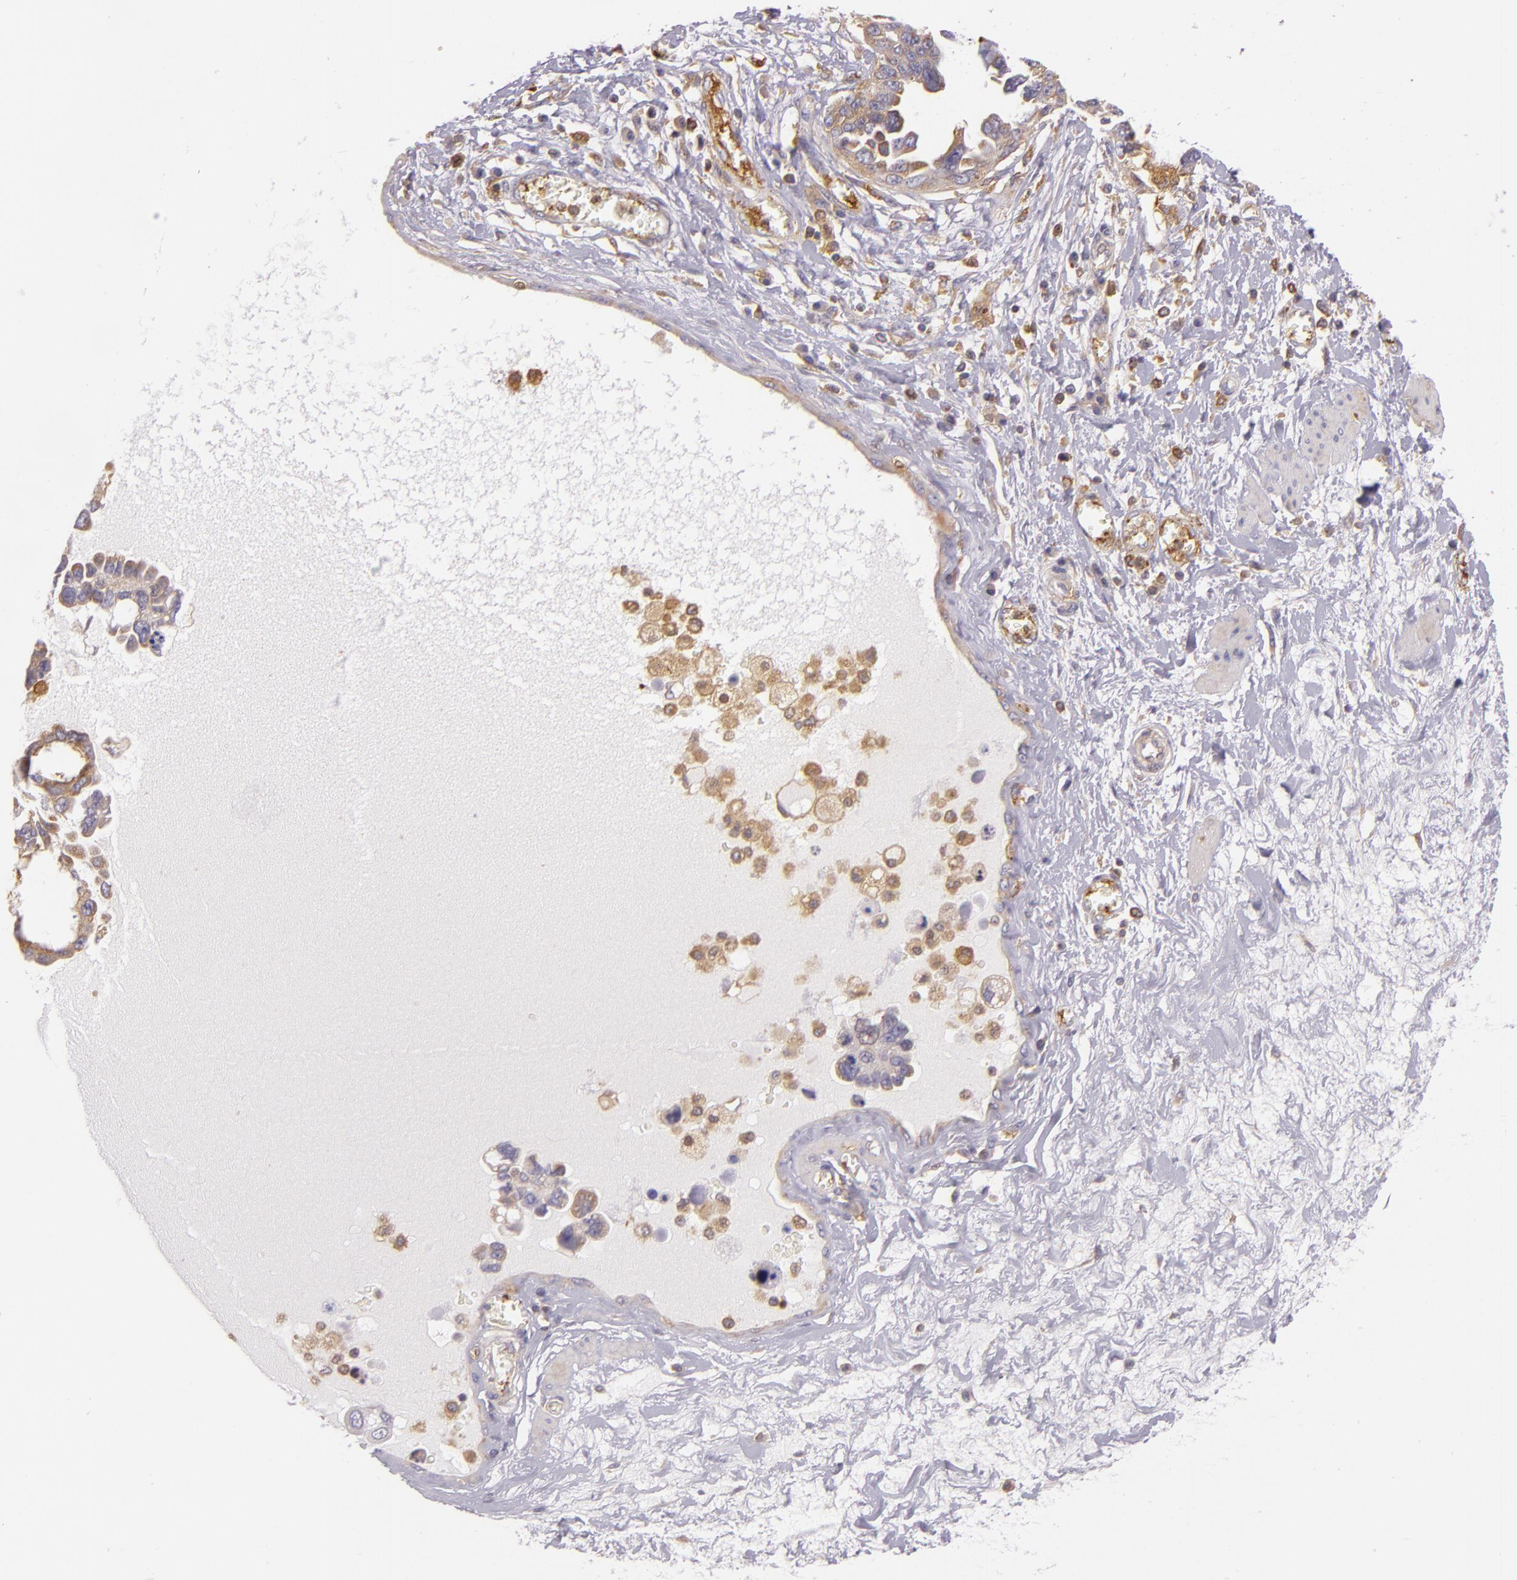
{"staining": {"intensity": "moderate", "quantity": ">75%", "location": "cytoplasmic/membranous"}, "tissue": "ovarian cancer", "cell_type": "Tumor cells", "image_type": "cancer", "snomed": [{"axis": "morphology", "description": "Cystadenocarcinoma, serous, NOS"}, {"axis": "topography", "description": "Ovary"}], "caption": "Ovarian cancer tissue demonstrates moderate cytoplasmic/membranous staining in approximately >75% of tumor cells, visualized by immunohistochemistry.", "gene": "TLN1", "patient": {"sex": "female", "age": 63}}